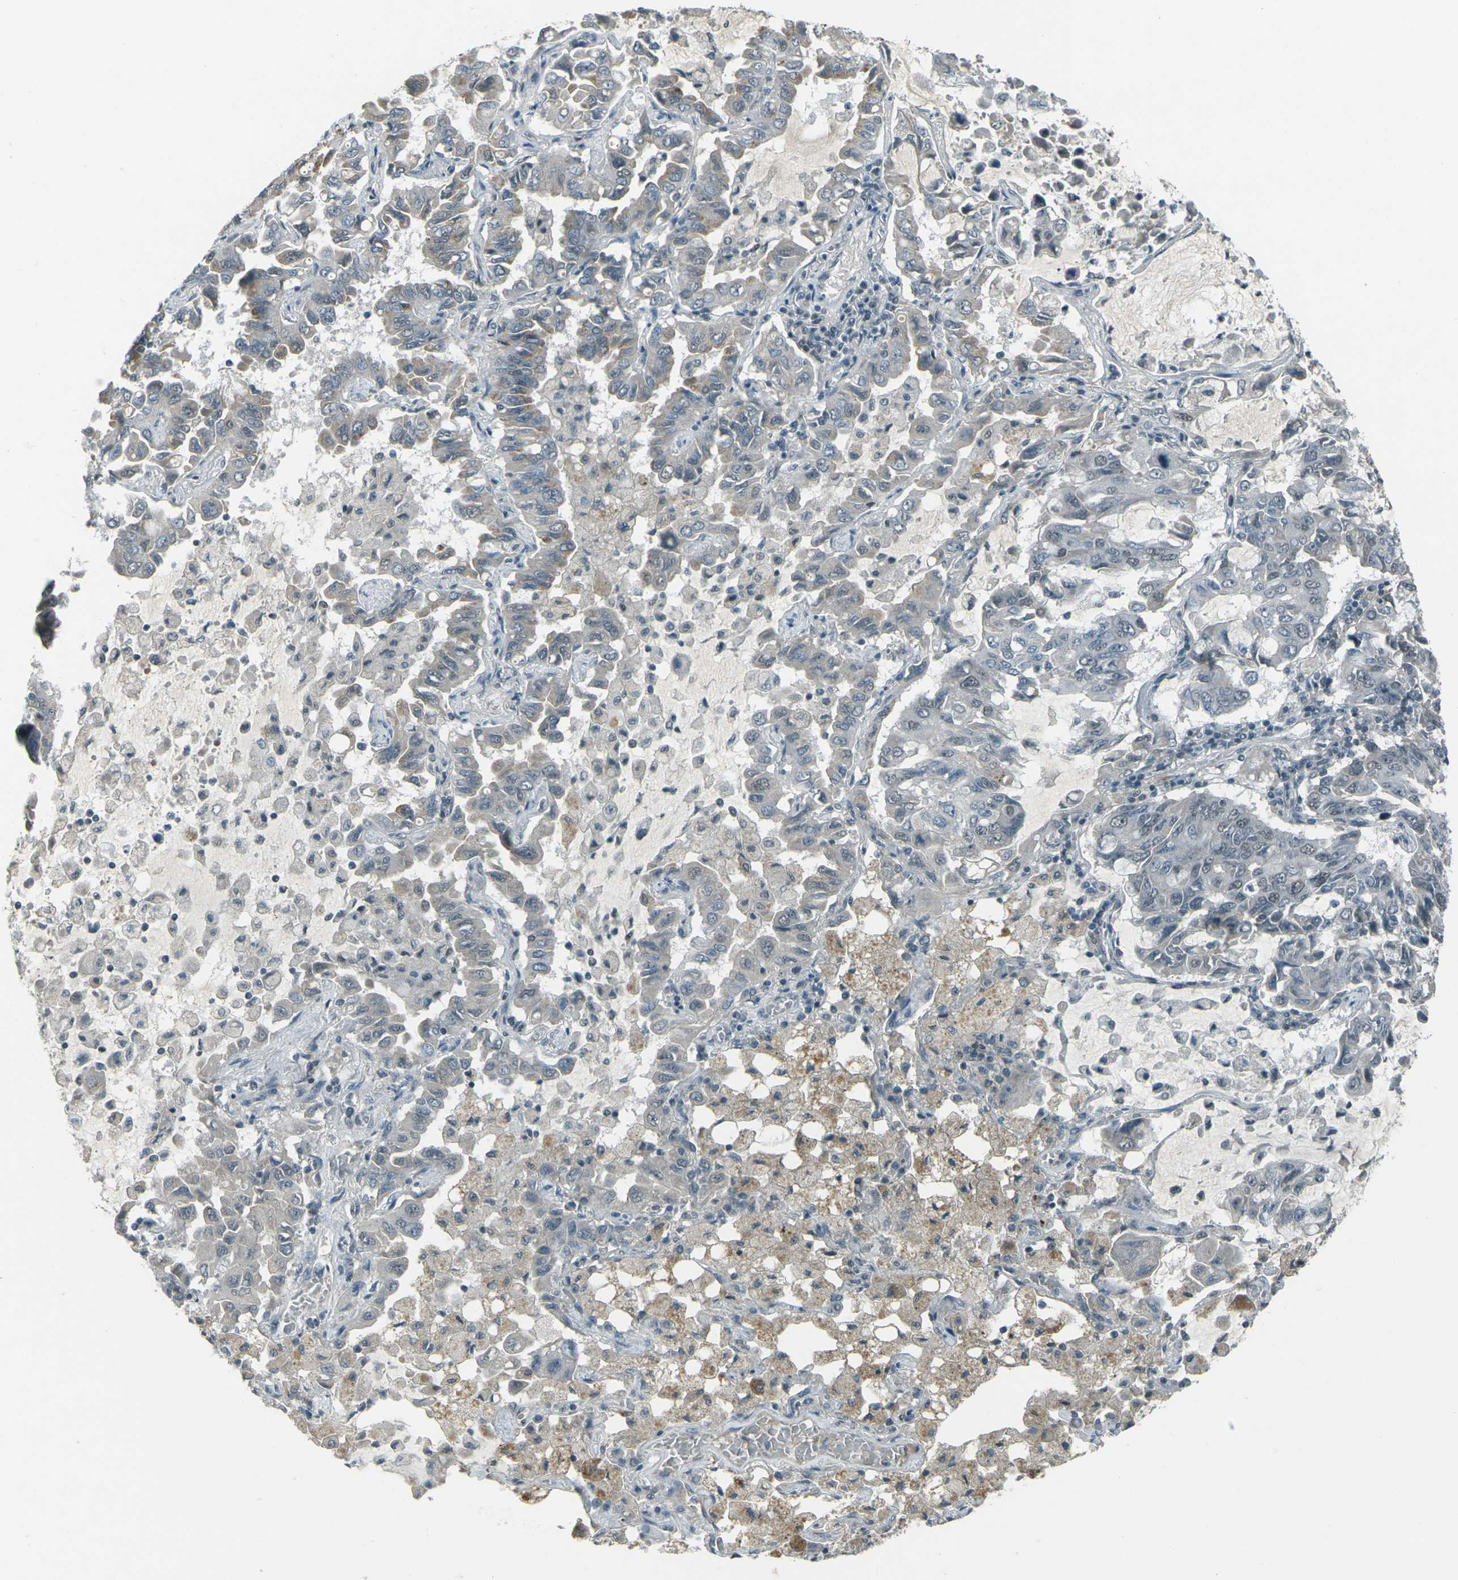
{"staining": {"intensity": "weak", "quantity": "<25%", "location": "cytoplasmic/membranous"}, "tissue": "lung cancer", "cell_type": "Tumor cells", "image_type": "cancer", "snomed": [{"axis": "morphology", "description": "Adenocarcinoma, NOS"}, {"axis": "topography", "description": "Lung"}], "caption": "IHC of lung cancer (adenocarcinoma) shows no positivity in tumor cells. (DAB (3,3'-diaminobenzidine) immunohistochemistry, high magnification).", "gene": "GPR19", "patient": {"sex": "male", "age": 64}}